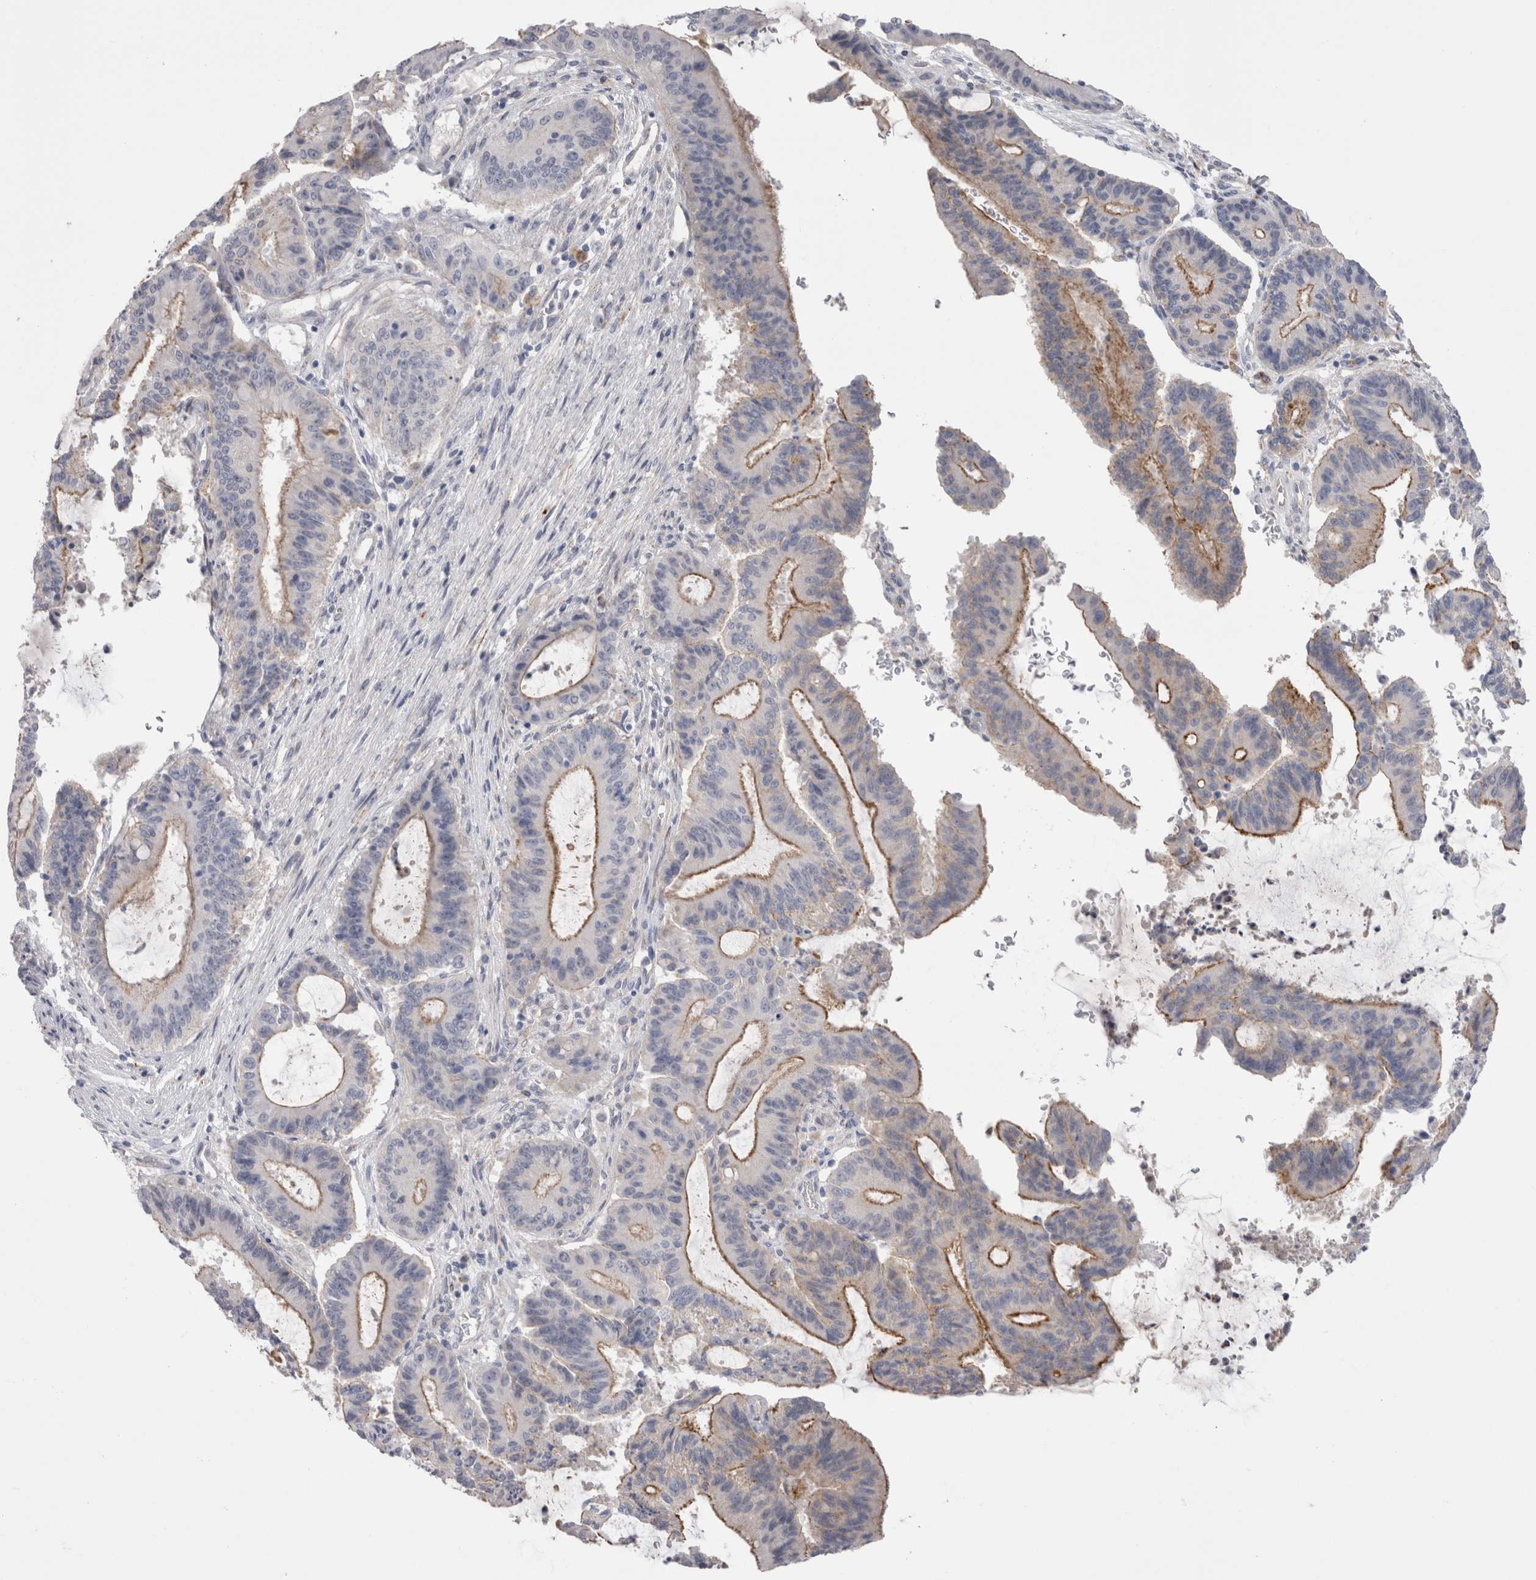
{"staining": {"intensity": "moderate", "quantity": "<25%", "location": "cytoplasmic/membranous"}, "tissue": "liver cancer", "cell_type": "Tumor cells", "image_type": "cancer", "snomed": [{"axis": "morphology", "description": "Cholangiocarcinoma"}, {"axis": "topography", "description": "Liver"}], "caption": "Human liver cancer (cholangiocarcinoma) stained with a brown dye shows moderate cytoplasmic/membranous positive staining in about <25% of tumor cells.", "gene": "EPDR1", "patient": {"sex": "female", "age": 73}}